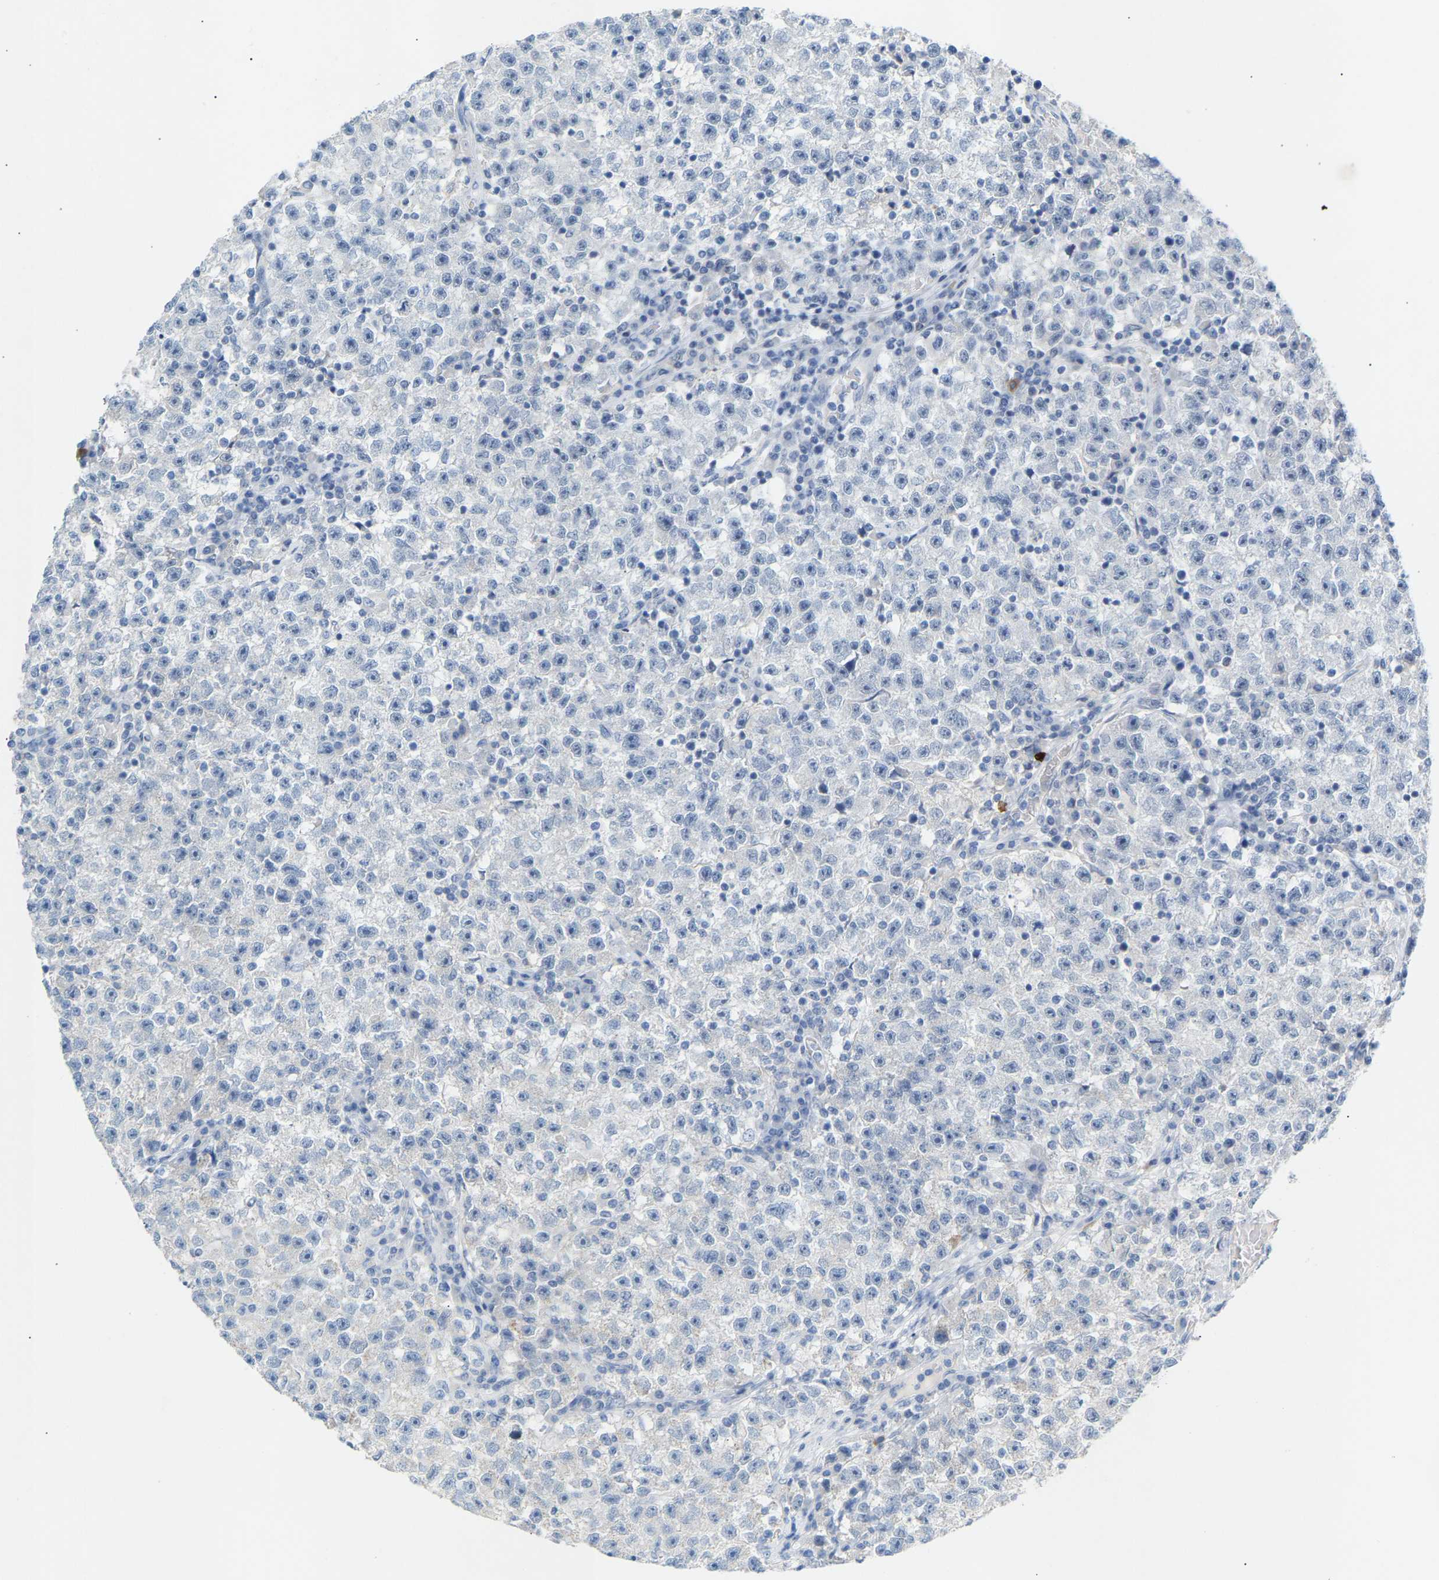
{"staining": {"intensity": "negative", "quantity": "none", "location": "none"}, "tissue": "testis cancer", "cell_type": "Tumor cells", "image_type": "cancer", "snomed": [{"axis": "morphology", "description": "Seminoma, NOS"}, {"axis": "topography", "description": "Testis"}], "caption": "Testis seminoma stained for a protein using IHC exhibits no positivity tumor cells.", "gene": "PEX1", "patient": {"sex": "male", "age": 22}}